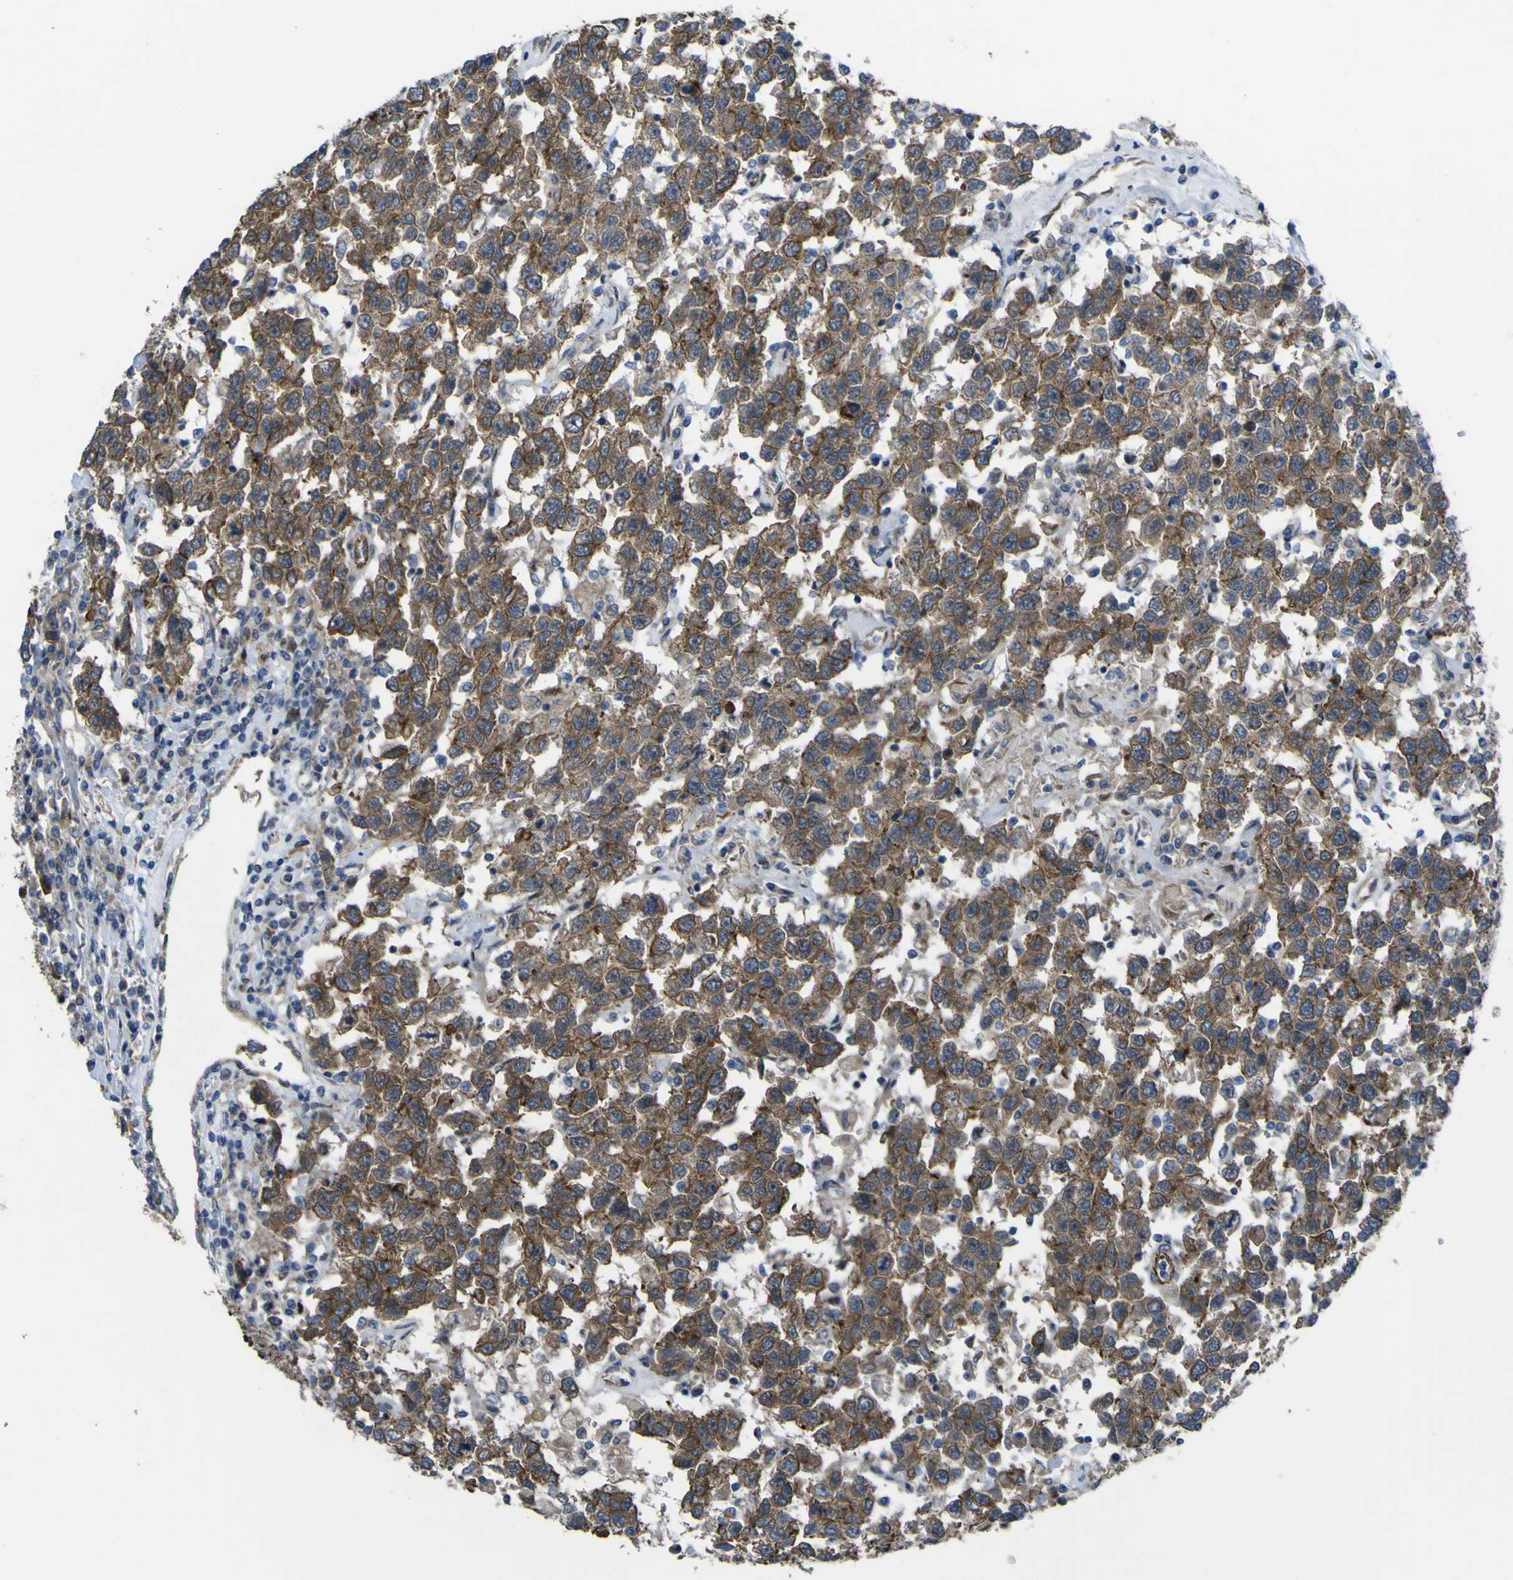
{"staining": {"intensity": "moderate", "quantity": ">75%", "location": "cytoplasmic/membranous"}, "tissue": "testis cancer", "cell_type": "Tumor cells", "image_type": "cancer", "snomed": [{"axis": "morphology", "description": "Seminoma, NOS"}, {"axis": "topography", "description": "Testis"}], "caption": "This is an image of immunohistochemistry (IHC) staining of testis cancer, which shows moderate staining in the cytoplasmic/membranous of tumor cells.", "gene": "FBXO30", "patient": {"sex": "male", "age": 41}}